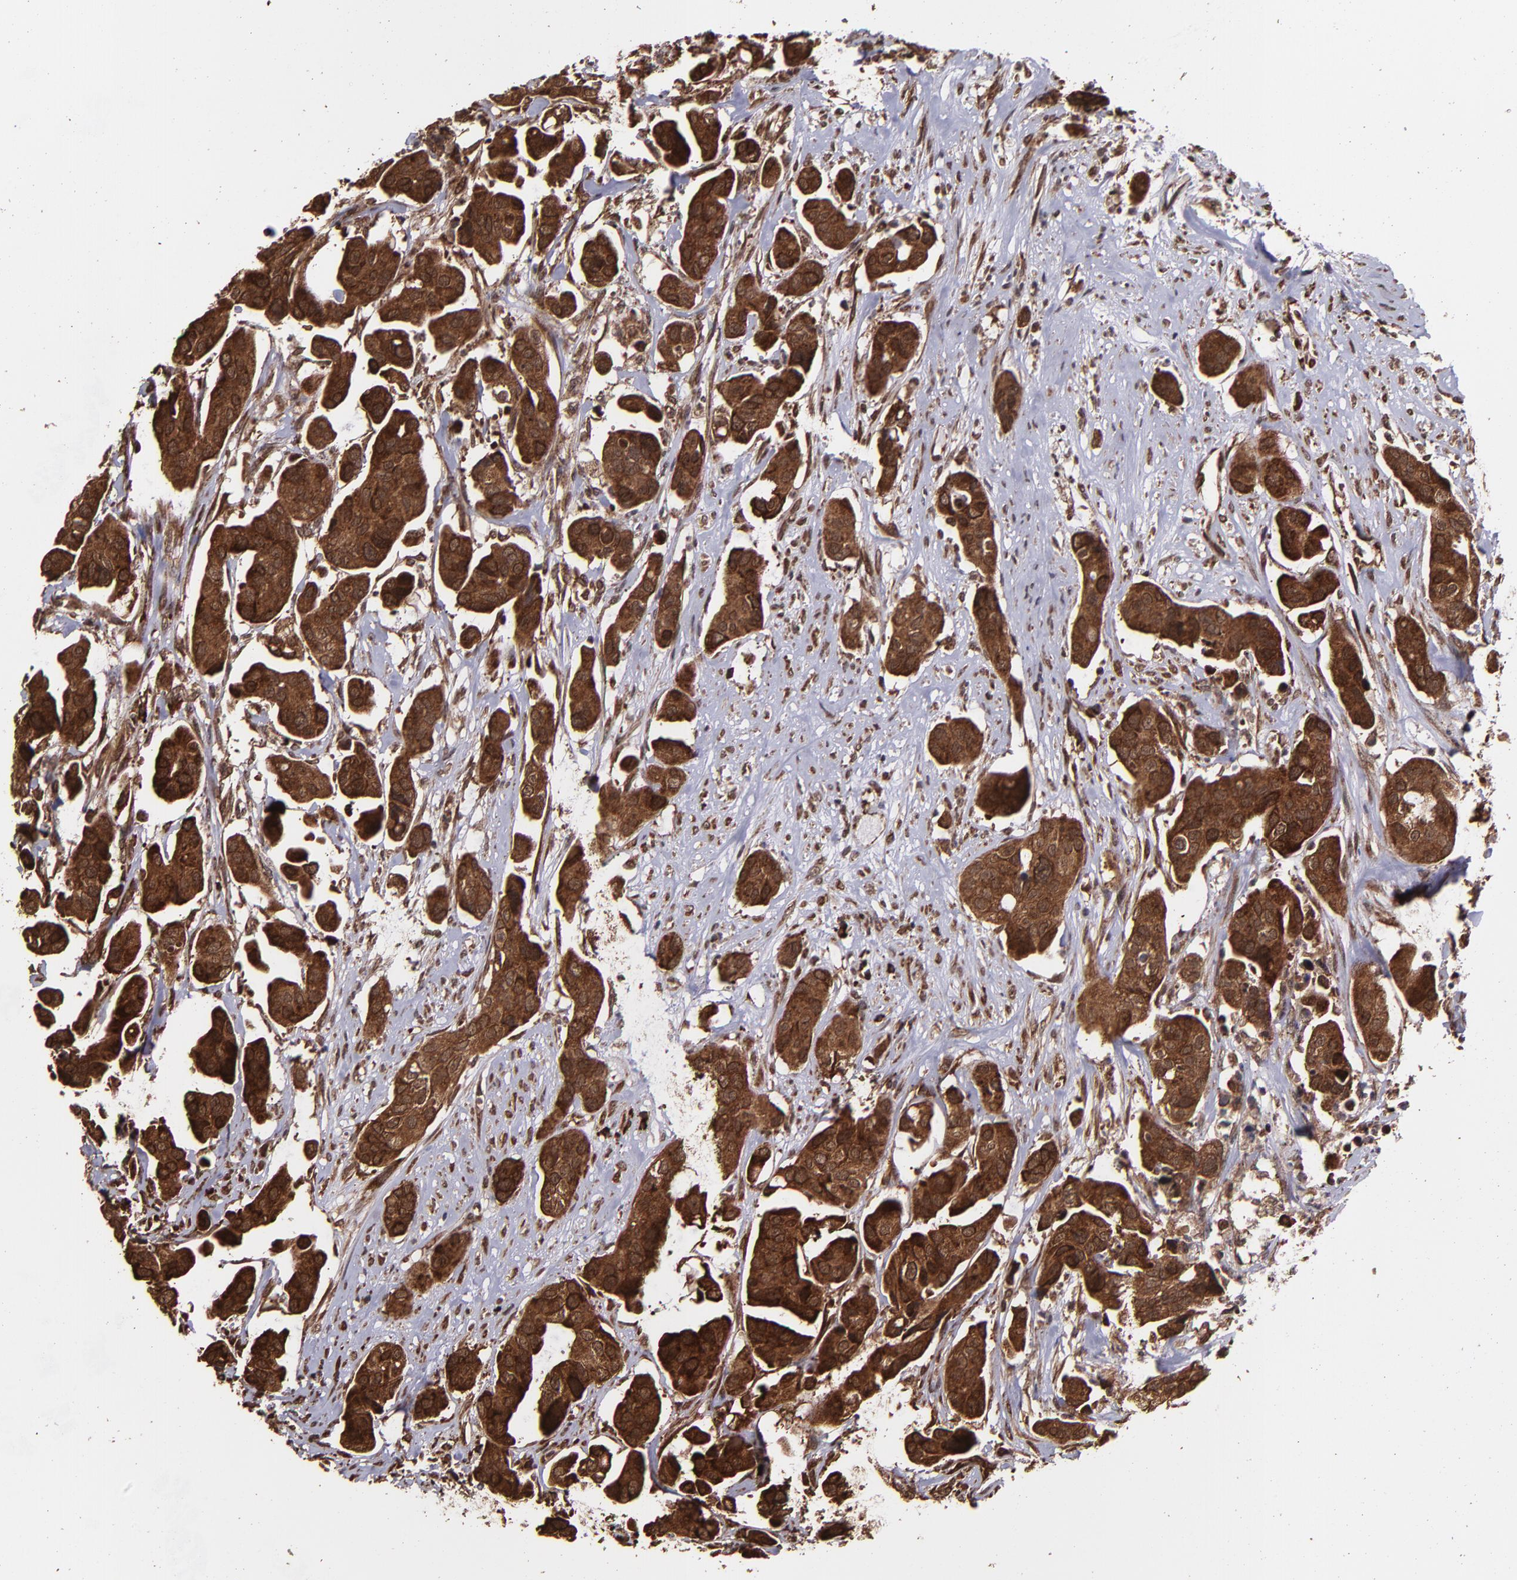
{"staining": {"intensity": "strong", "quantity": ">75%", "location": "cytoplasmic/membranous,nuclear"}, "tissue": "urothelial cancer", "cell_type": "Tumor cells", "image_type": "cancer", "snomed": [{"axis": "morphology", "description": "Adenocarcinoma, NOS"}, {"axis": "topography", "description": "Urinary bladder"}], "caption": "There is high levels of strong cytoplasmic/membranous and nuclear staining in tumor cells of adenocarcinoma, as demonstrated by immunohistochemical staining (brown color).", "gene": "EIF4ENIF1", "patient": {"sex": "male", "age": 61}}